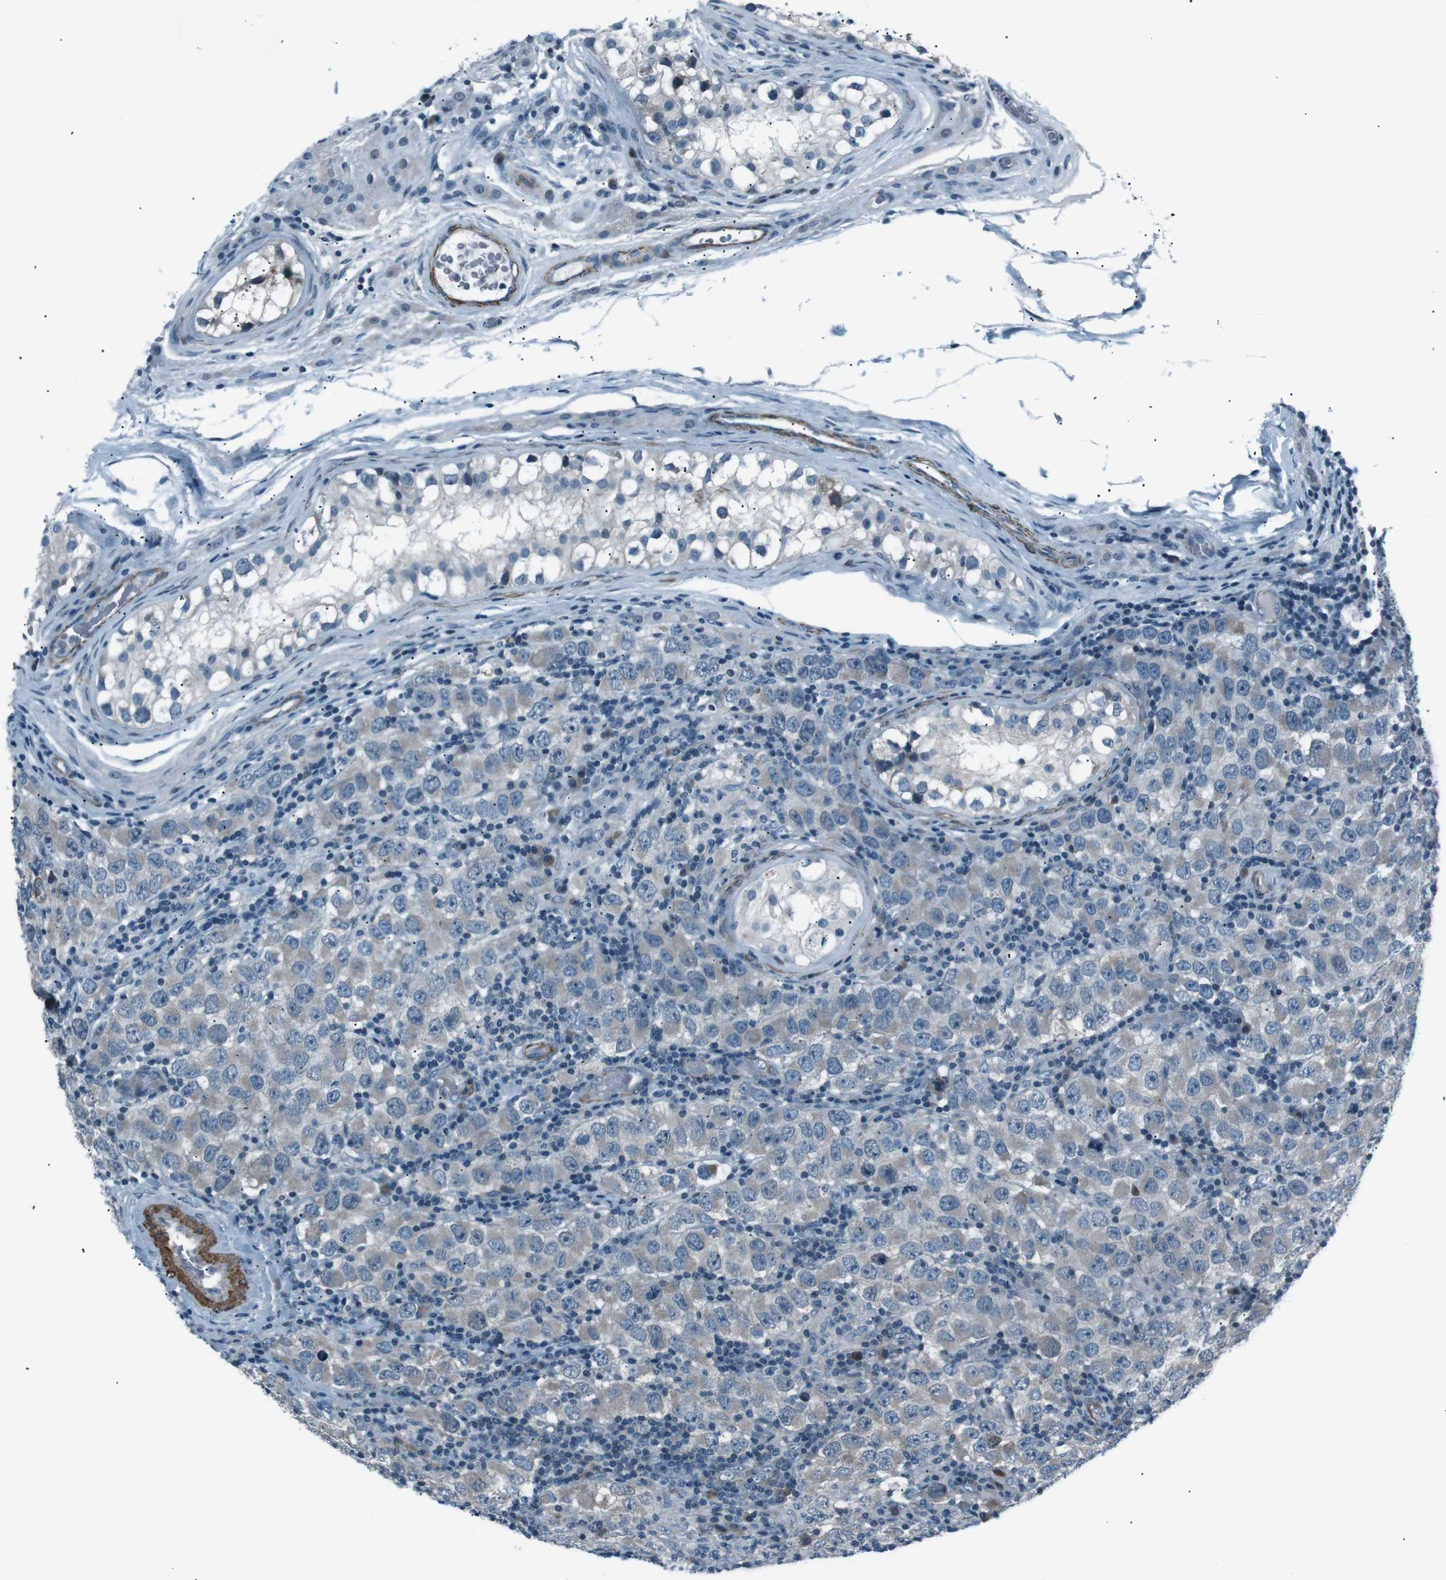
{"staining": {"intensity": "negative", "quantity": "none", "location": "none"}, "tissue": "testis cancer", "cell_type": "Tumor cells", "image_type": "cancer", "snomed": [{"axis": "morphology", "description": "Carcinoma, Embryonal, NOS"}, {"axis": "topography", "description": "Testis"}], "caption": "The IHC micrograph has no significant expression in tumor cells of testis embryonal carcinoma tissue.", "gene": "PDLIM5", "patient": {"sex": "male", "age": 21}}